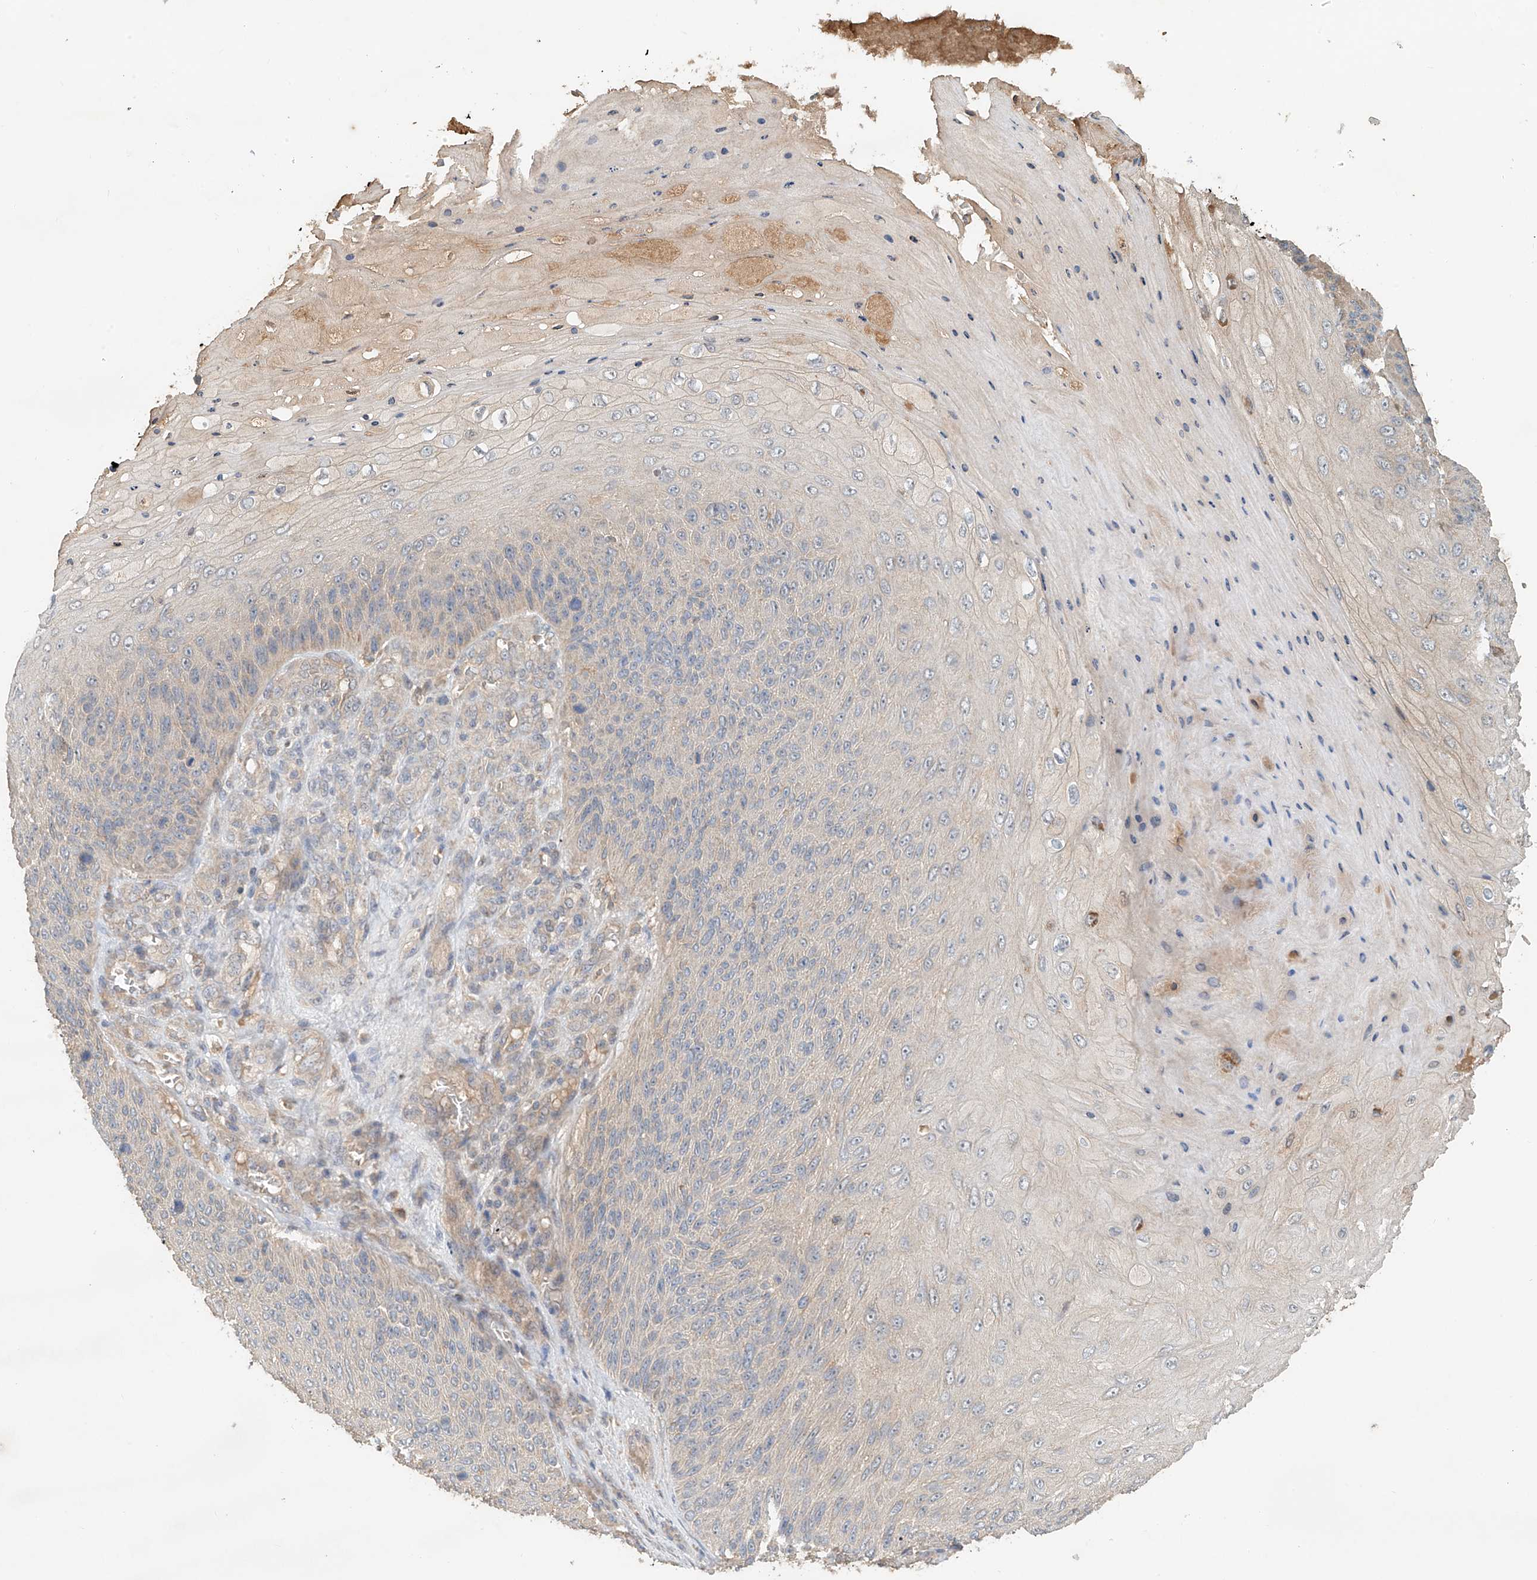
{"staining": {"intensity": "negative", "quantity": "none", "location": "none"}, "tissue": "skin cancer", "cell_type": "Tumor cells", "image_type": "cancer", "snomed": [{"axis": "morphology", "description": "Squamous cell carcinoma, NOS"}, {"axis": "topography", "description": "Skin"}], "caption": "Tumor cells are negative for brown protein staining in skin squamous cell carcinoma.", "gene": "GNB1L", "patient": {"sex": "female", "age": 88}}